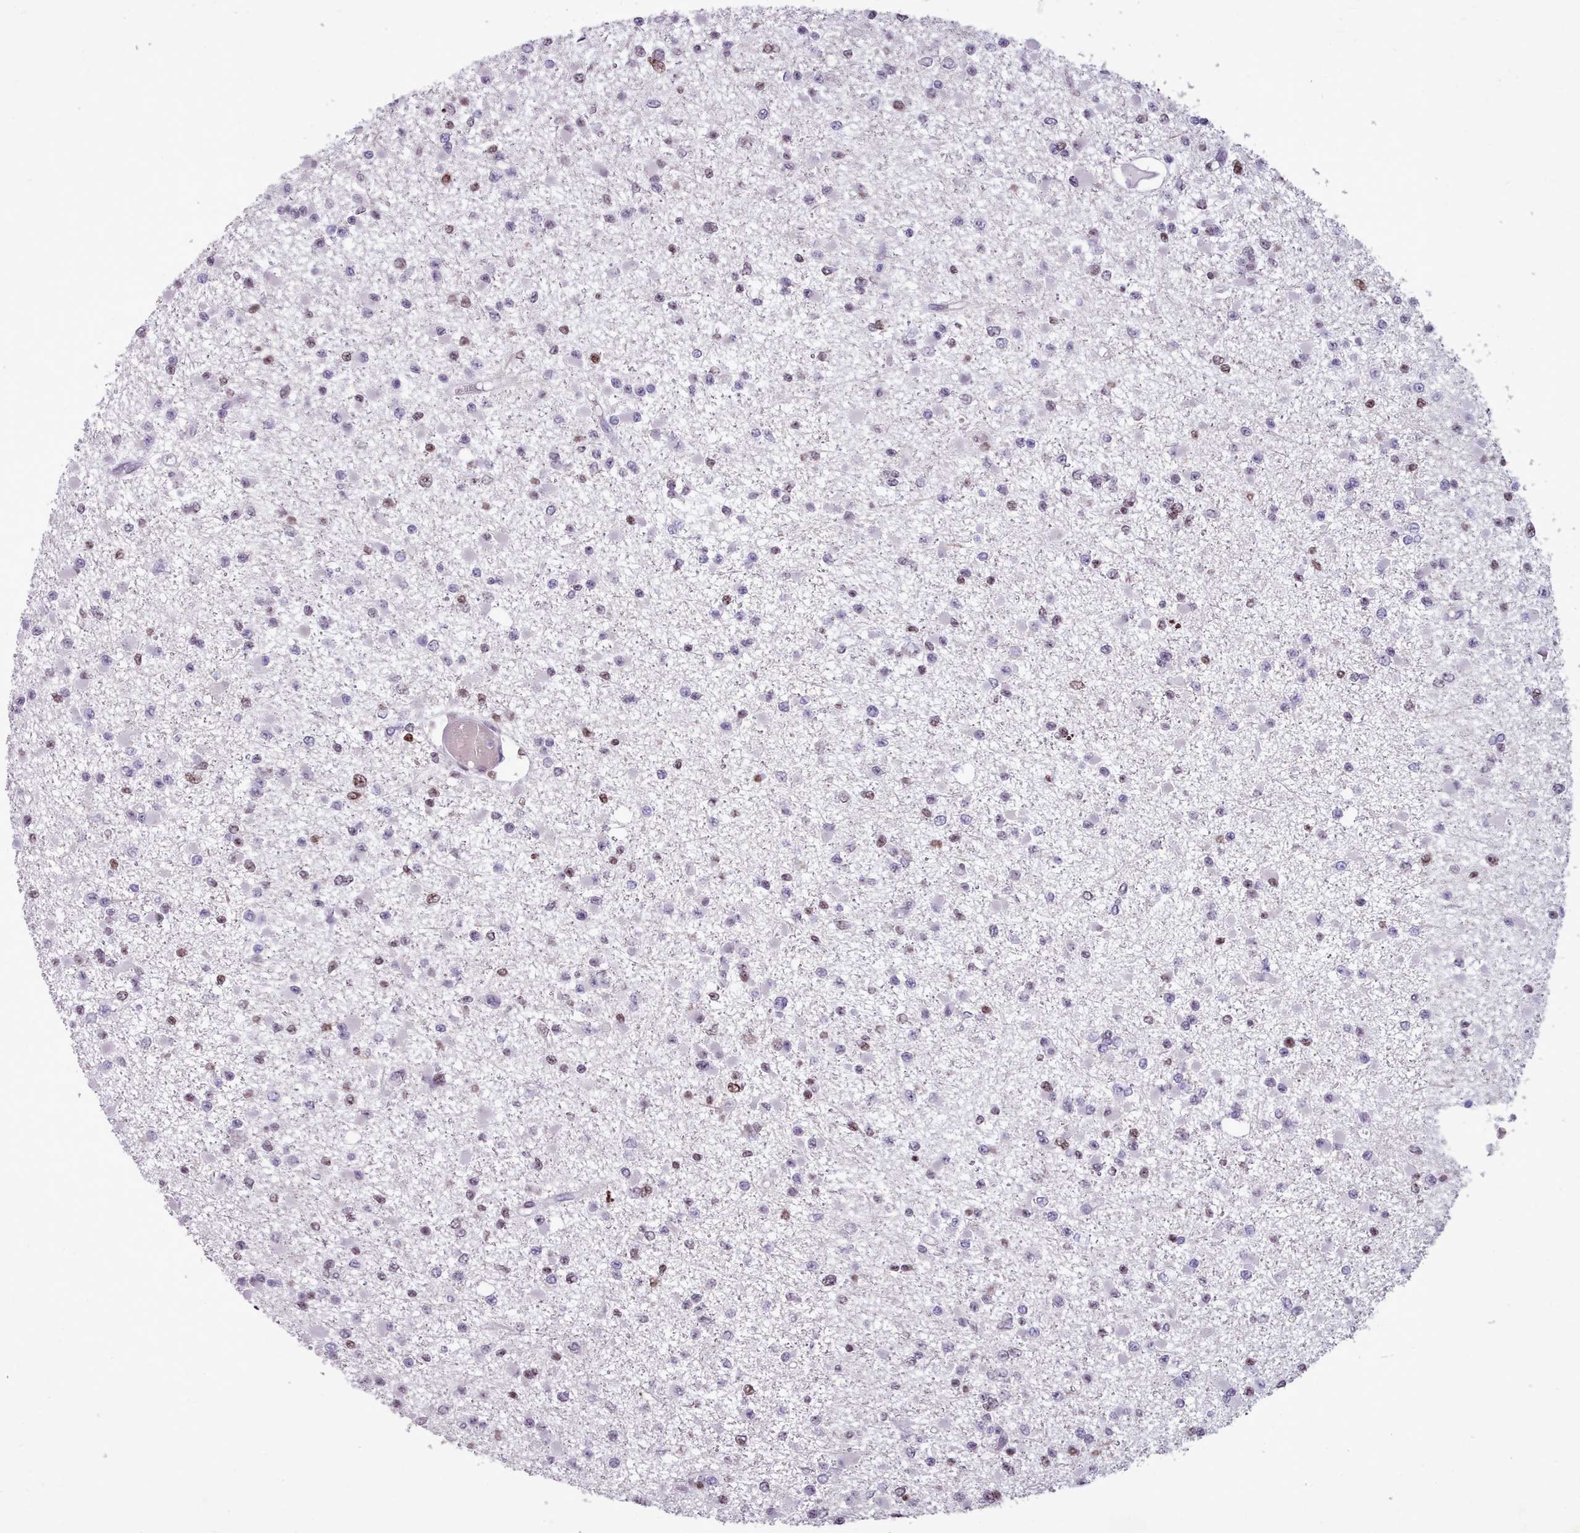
{"staining": {"intensity": "weak", "quantity": "<25%", "location": "nuclear"}, "tissue": "glioma", "cell_type": "Tumor cells", "image_type": "cancer", "snomed": [{"axis": "morphology", "description": "Glioma, malignant, Low grade"}, {"axis": "topography", "description": "Brain"}], "caption": "High magnification brightfield microscopy of glioma stained with DAB (3,3'-diaminobenzidine) (brown) and counterstained with hematoxylin (blue): tumor cells show no significant staining.", "gene": "KCNT2", "patient": {"sex": "female", "age": 22}}